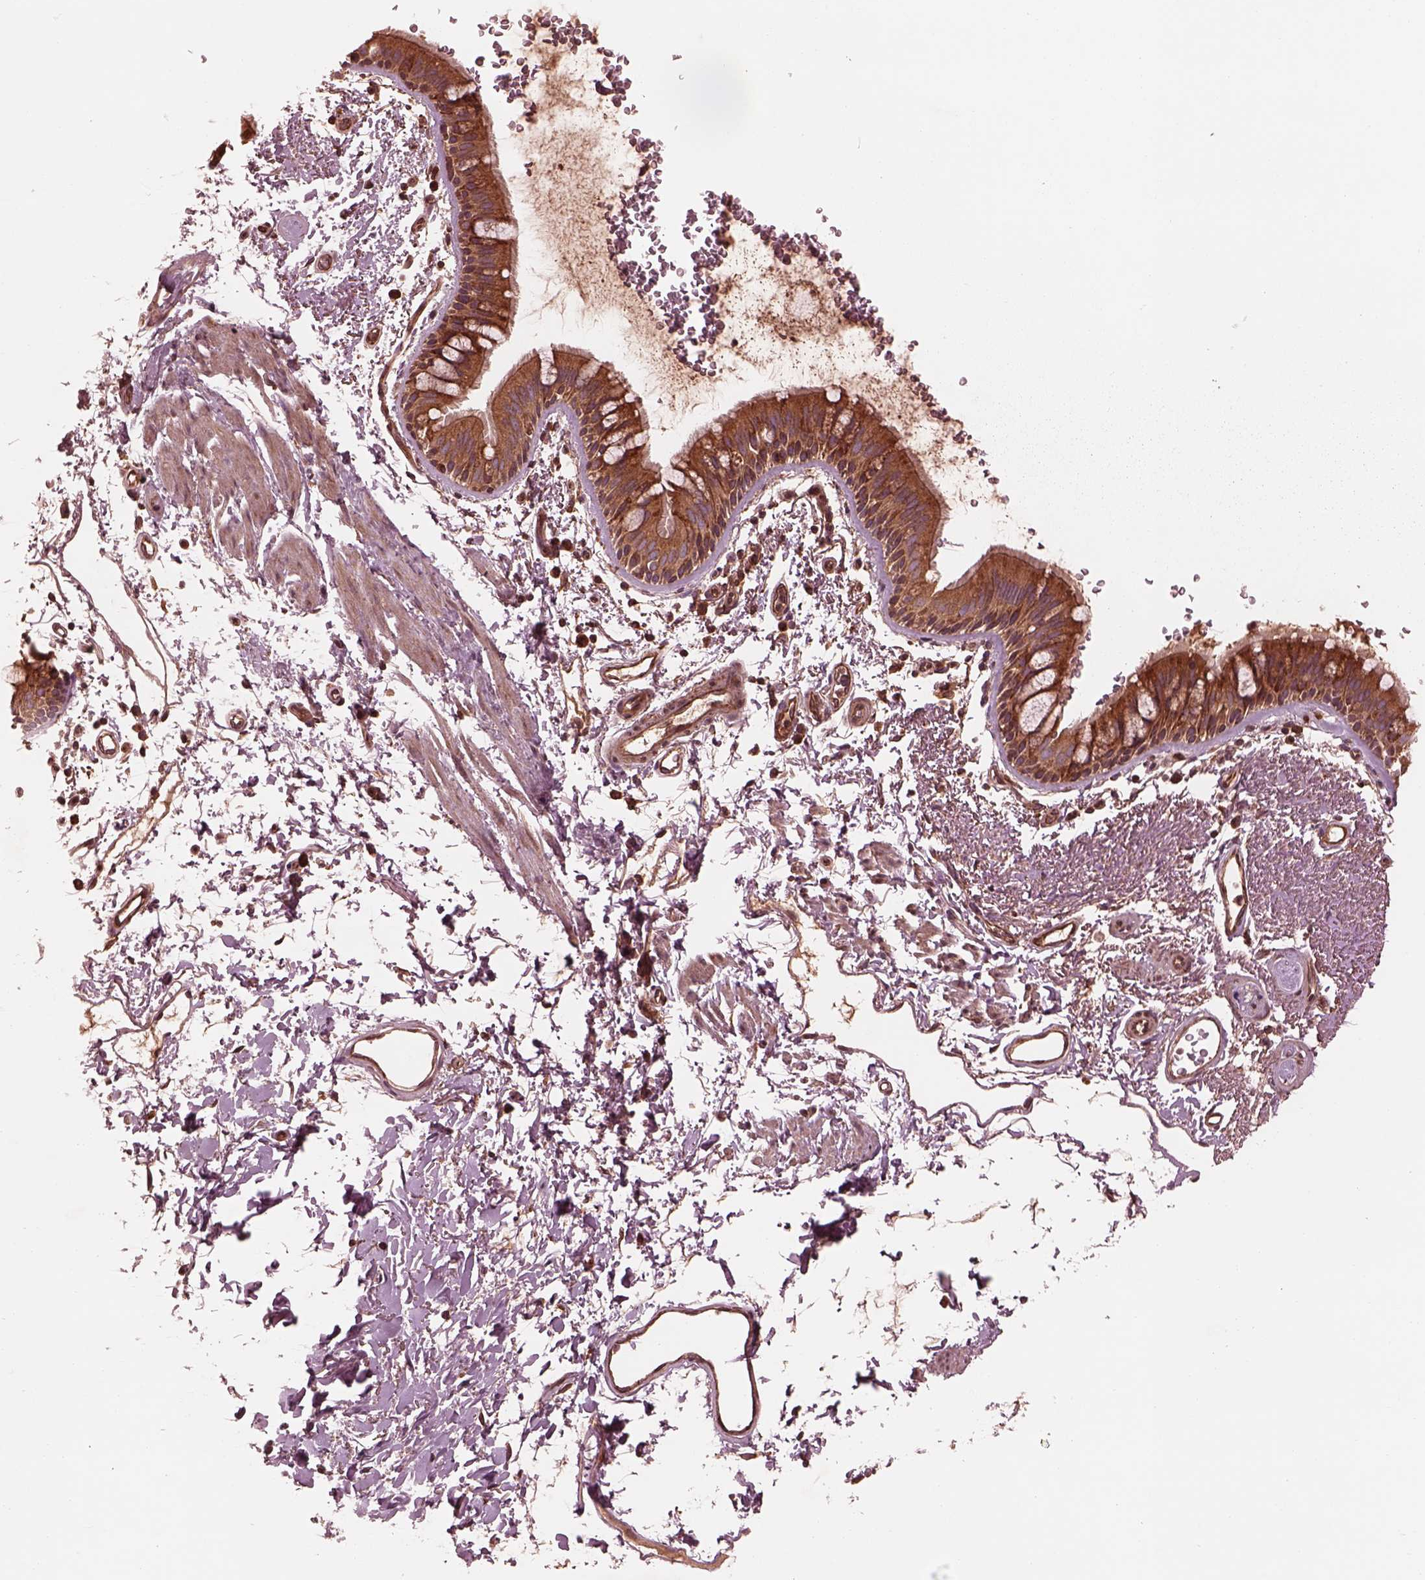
{"staining": {"intensity": "strong", "quantity": ">75%", "location": "cytoplasmic/membranous"}, "tissue": "bronchus", "cell_type": "Respiratory epithelial cells", "image_type": "normal", "snomed": [{"axis": "morphology", "description": "Normal tissue, NOS"}, {"axis": "topography", "description": "Lymph node"}, {"axis": "topography", "description": "Bronchus"}], "caption": "There is high levels of strong cytoplasmic/membranous expression in respiratory epithelial cells of unremarkable bronchus, as demonstrated by immunohistochemical staining (brown color).", "gene": "PIK3R2", "patient": {"sex": "female", "age": 70}}